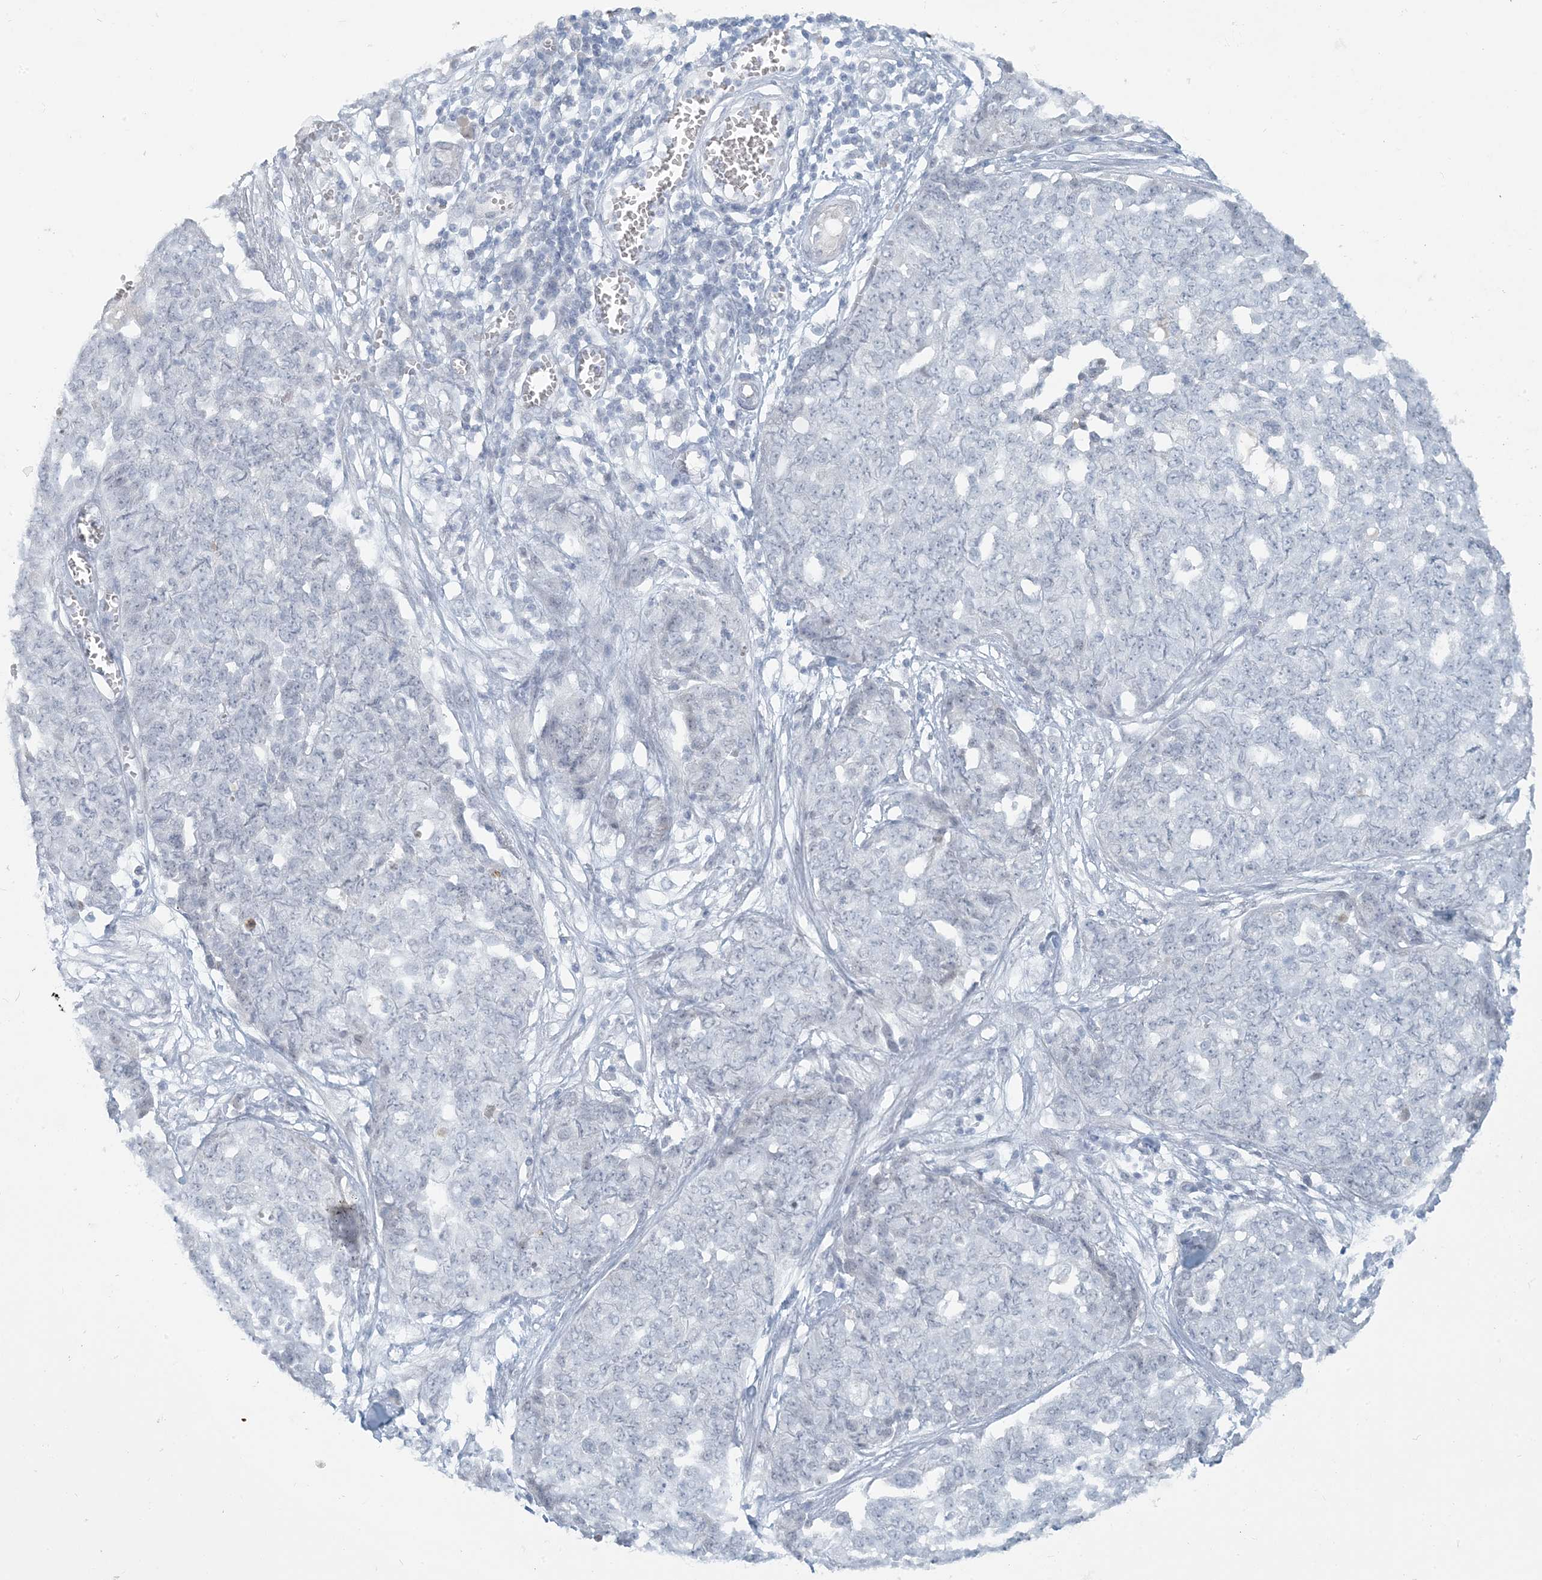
{"staining": {"intensity": "negative", "quantity": "none", "location": "none"}, "tissue": "ovarian cancer", "cell_type": "Tumor cells", "image_type": "cancer", "snomed": [{"axis": "morphology", "description": "Cystadenocarcinoma, serous, NOS"}, {"axis": "topography", "description": "Soft tissue"}, {"axis": "topography", "description": "Ovary"}], "caption": "Immunohistochemistry photomicrograph of neoplastic tissue: human ovarian cancer (serous cystadenocarcinoma) stained with DAB (3,3'-diaminobenzidine) shows no significant protein staining in tumor cells.", "gene": "SCML1", "patient": {"sex": "female", "age": 57}}